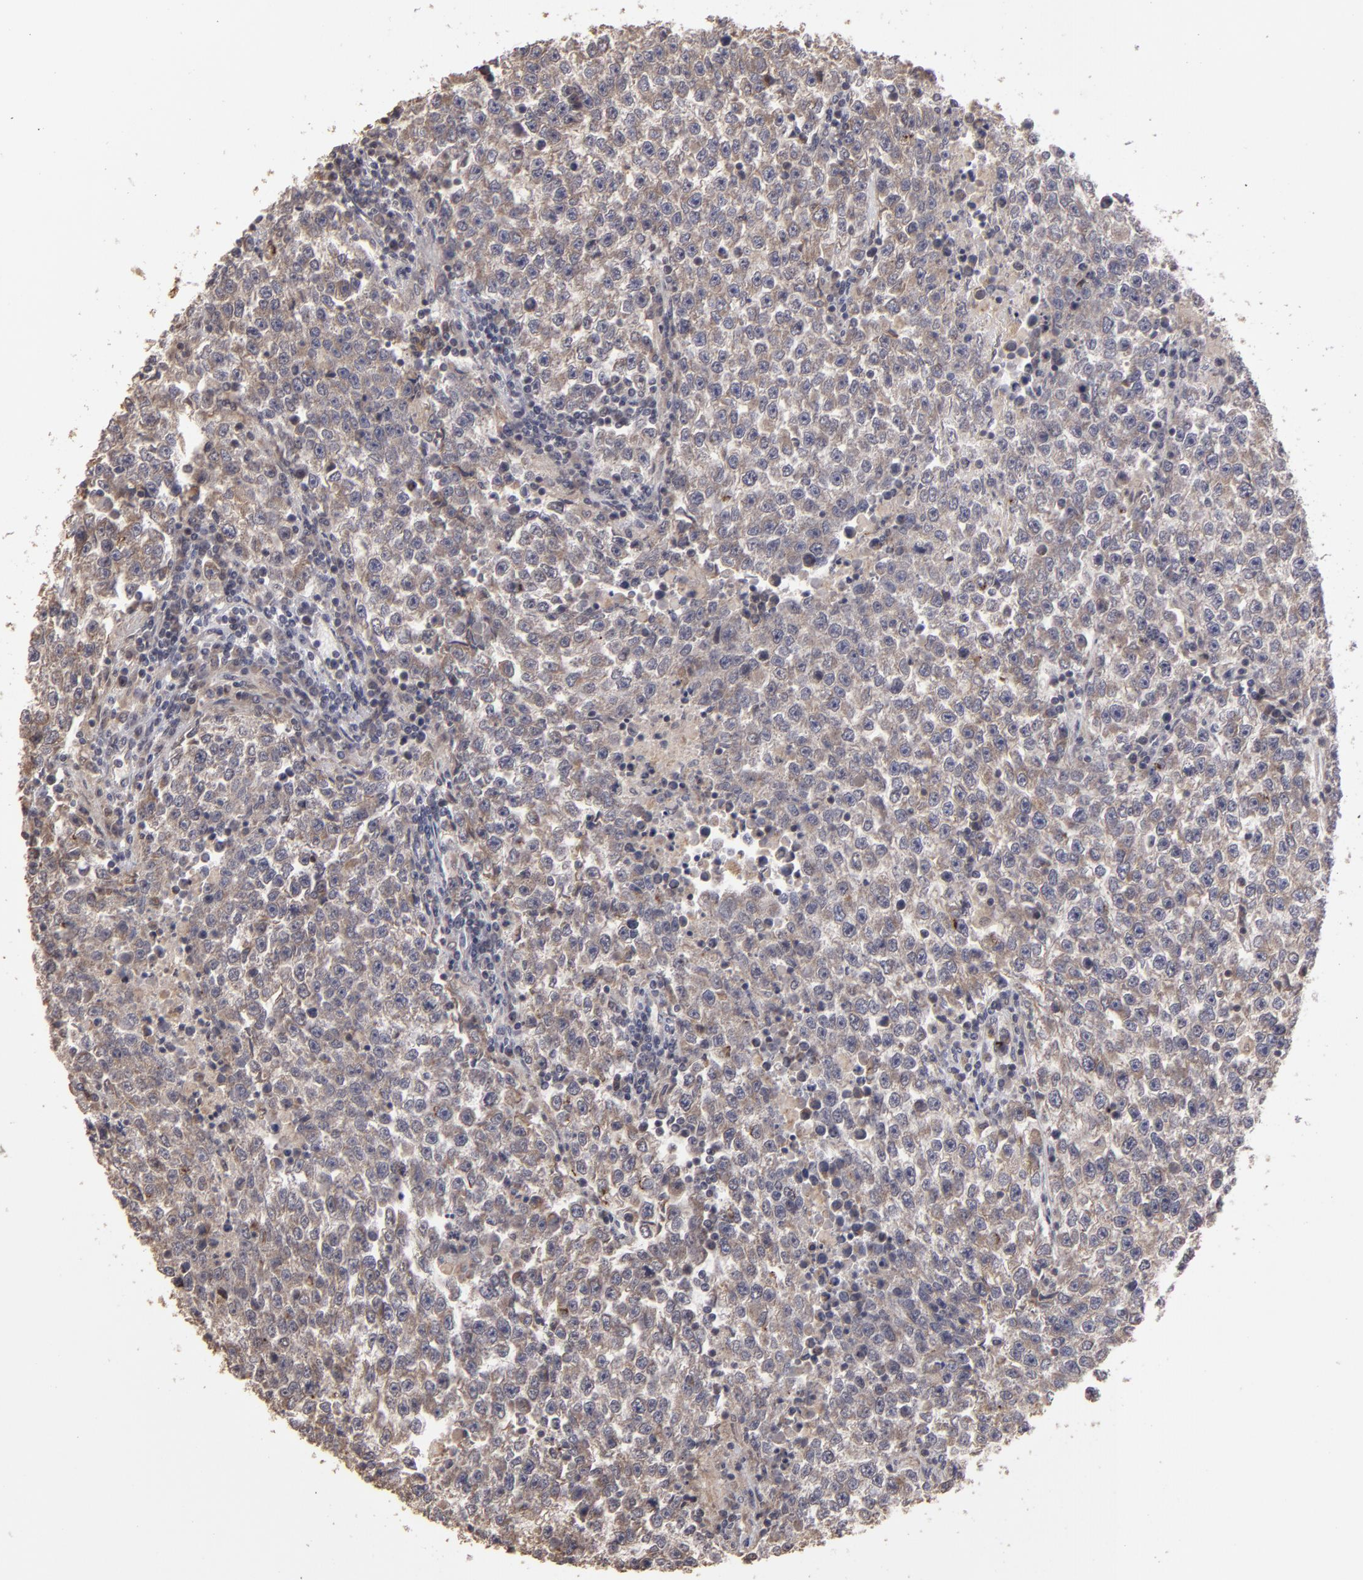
{"staining": {"intensity": "weak", "quantity": ">75%", "location": "cytoplasmic/membranous"}, "tissue": "testis cancer", "cell_type": "Tumor cells", "image_type": "cancer", "snomed": [{"axis": "morphology", "description": "Seminoma, NOS"}, {"axis": "topography", "description": "Testis"}], "caption": "A micrograph showing weak cytoplasmic/membranous positivity in about >75% of tumor cells in testis cancer (seminoma), as visualized by brown immunohistochemical staining.", "gene": "CD55", "patient": {"sex": "male", "age": 36}}